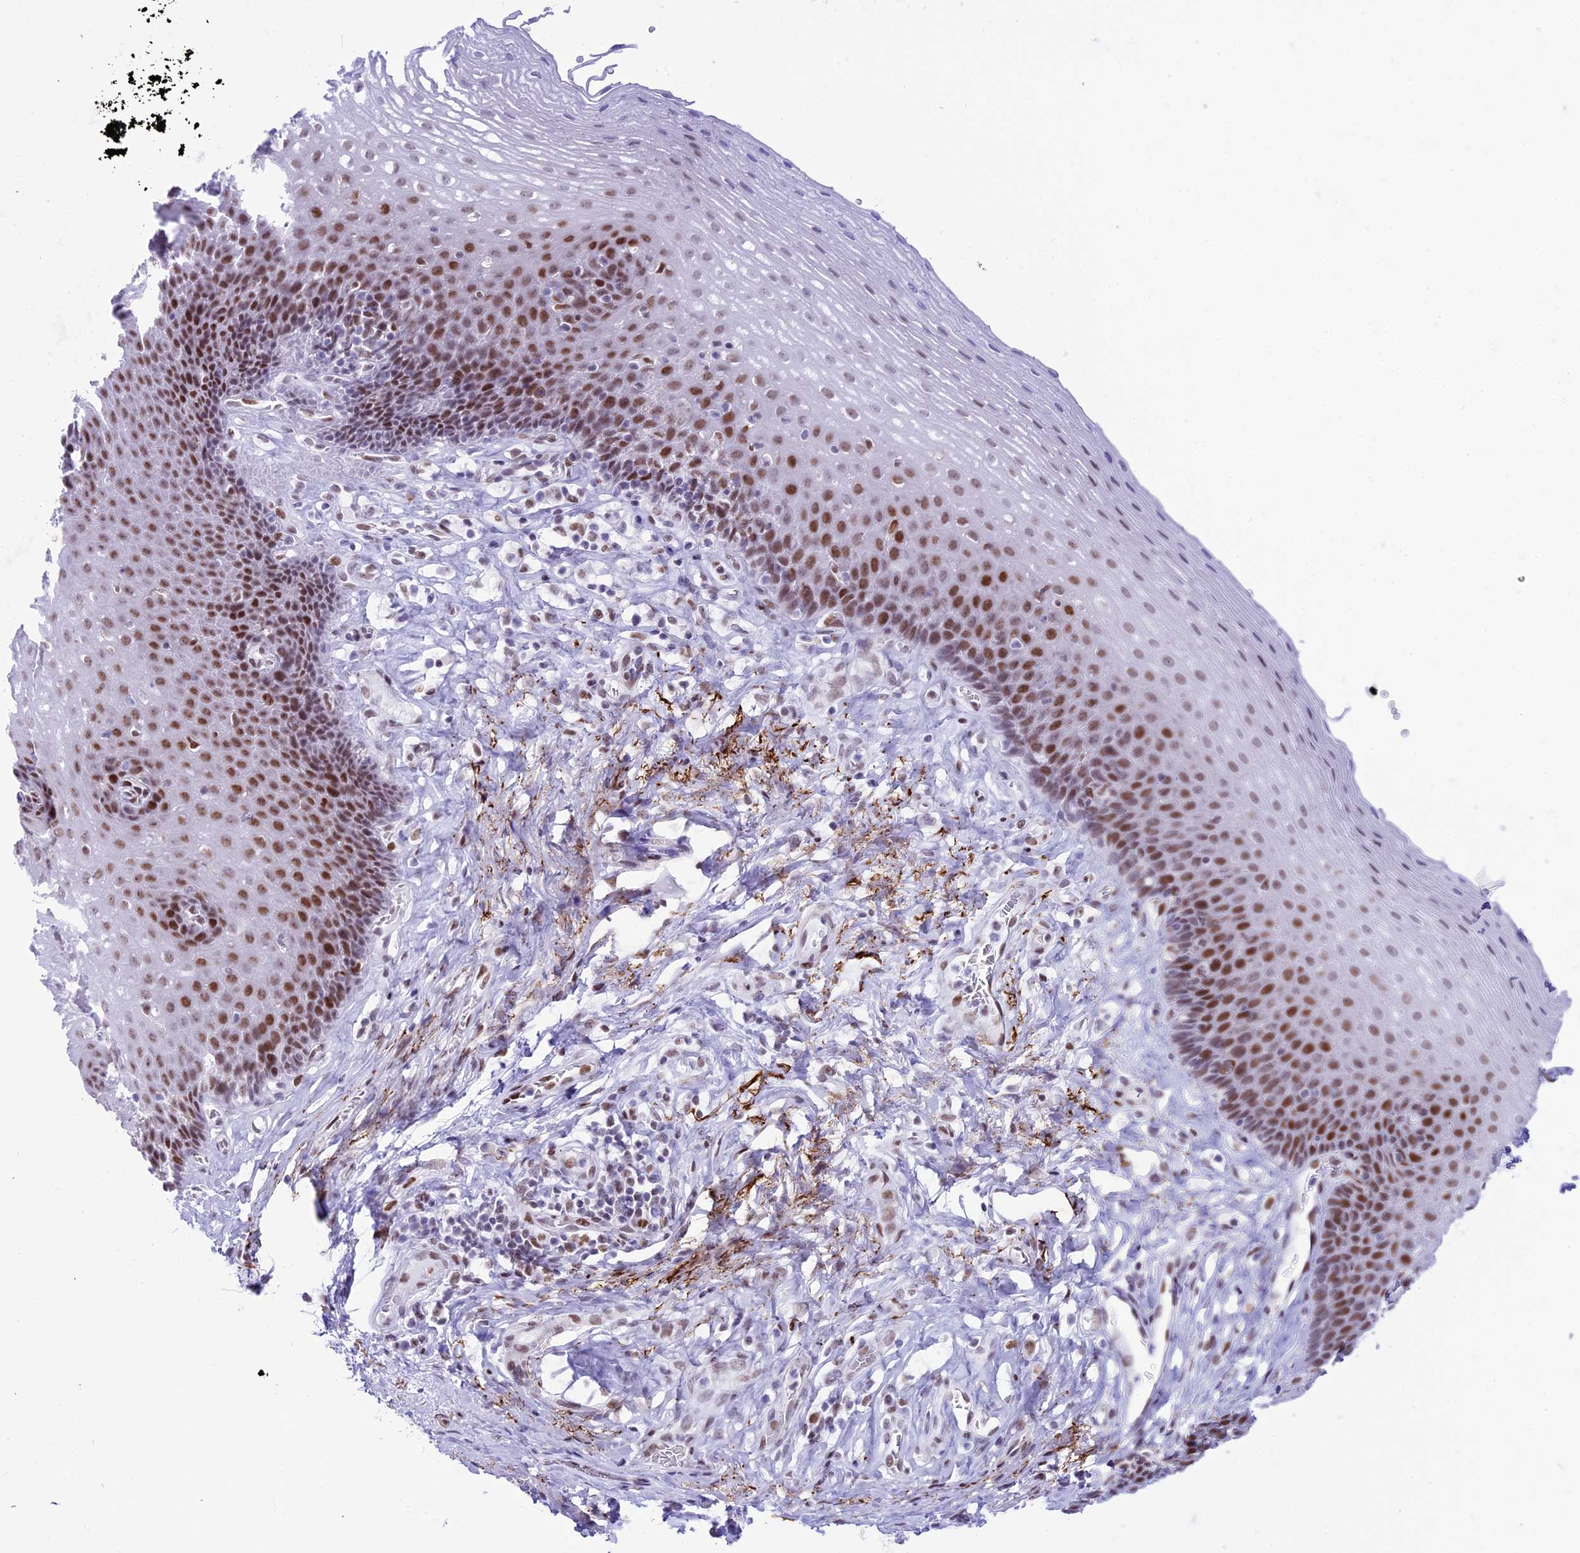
{"staining": {"intensity": "strong", "quantity": "25%-75%", "location": "nuclear"}, "tissue": "esophagus", "cell_type": "Squamous epithelial cells", "image_type": "normal", "snomed": [{"axis": "morphology", "description": "Normal tissue, NOS"}, {"axis": "topography", "description": "Esophagus"}], "caption": "Immunohistochemistry photomicrograph of benign human esophagus stained for a protein (brown), which shows high levels of strong nuclear positivity in approximately 25%-75% of squamous epithelial cells.", "gene": "RPS6KB1", "patient": {"sex": "female", "age": 66}}